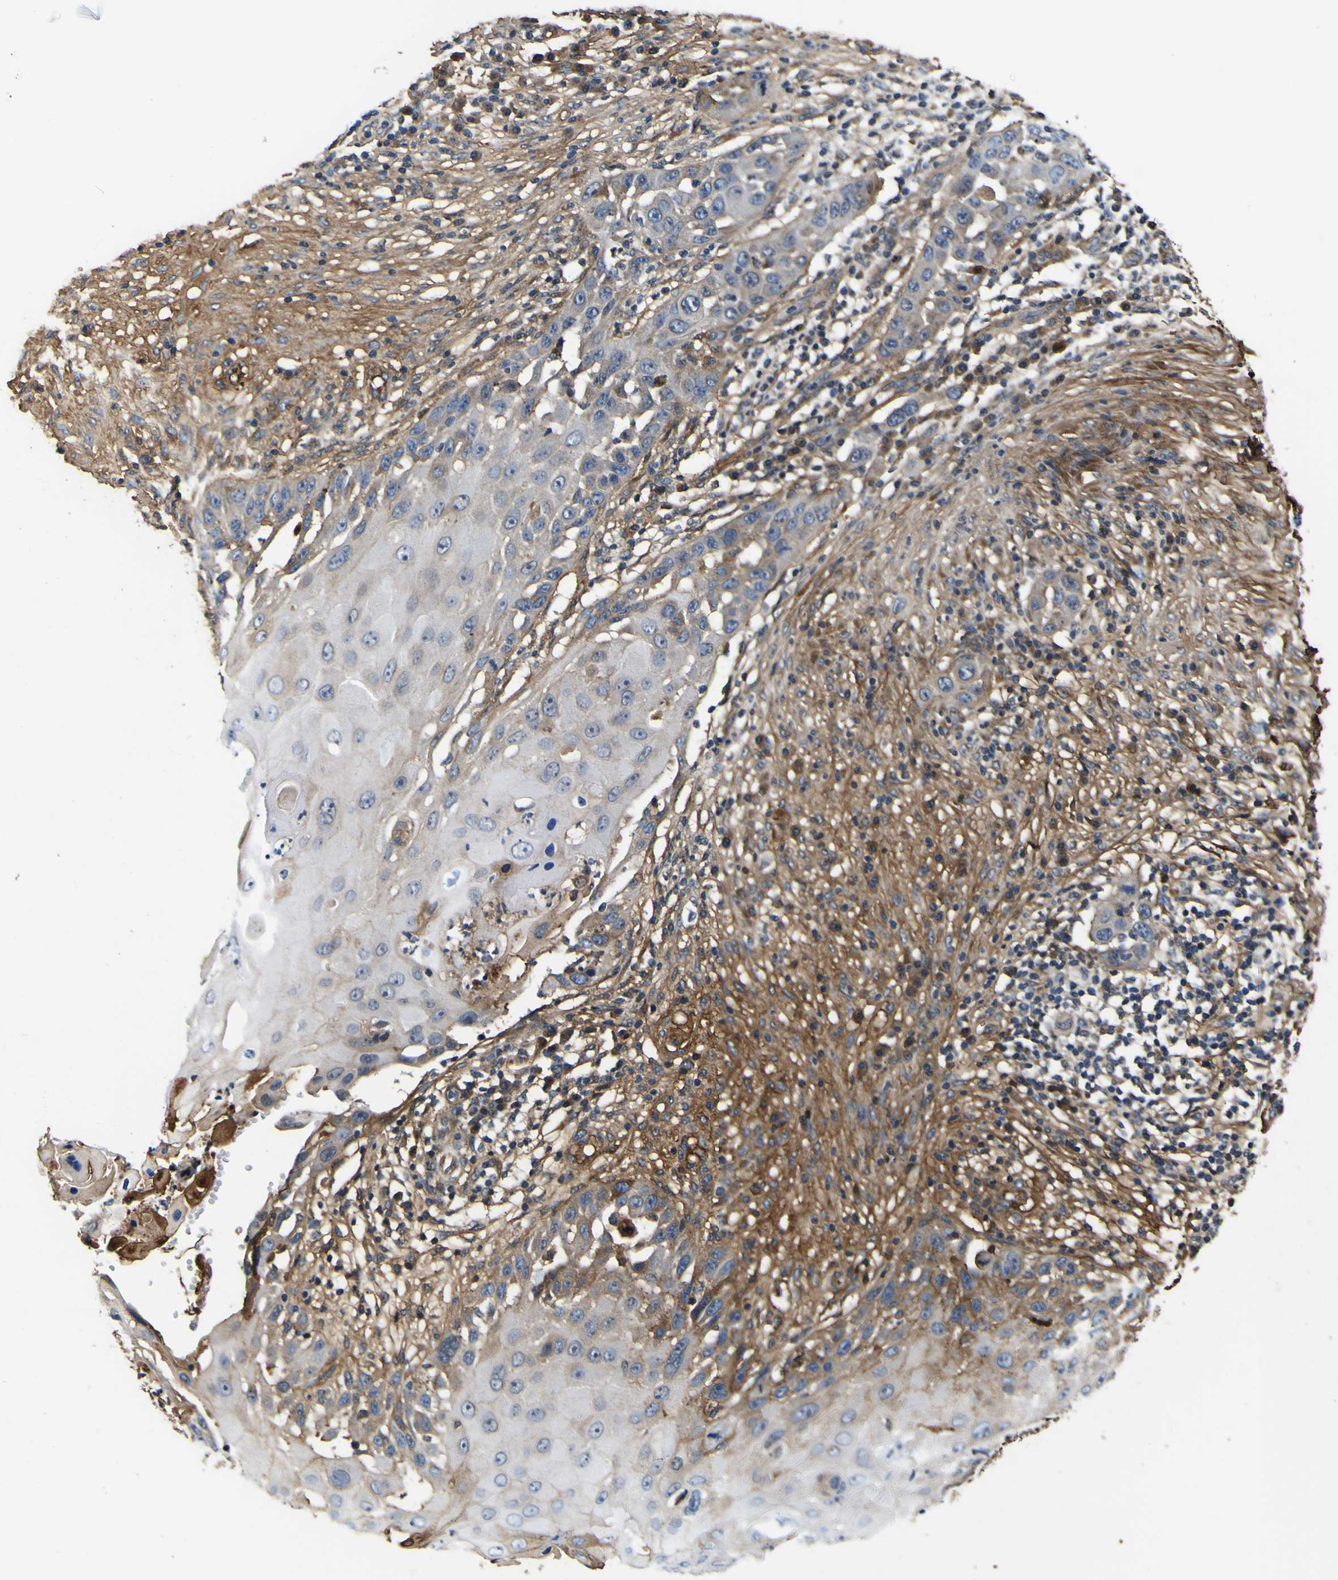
{"staining": {"intensity": "weak", "quantity": "<25%", "location": "cytoplasmic/membranous"}, "tissue": "skin cancer", "cell_type": "Tumor cells", "image_type": "cancer", "snomed": [{"axis": "morphology", "description": "Squamous cell carcinoma, NOS"}, {"axis": "topography", "description": "Skin"}], "caption": "DAB (3,3'-diaminobenzidine) immunohistochemical staining of human skin squamous cell carcinoma demonstrates no significant expression in tumor cells.", "gene": "POSTN", "patient": {"sex": "female", "age": 44}}